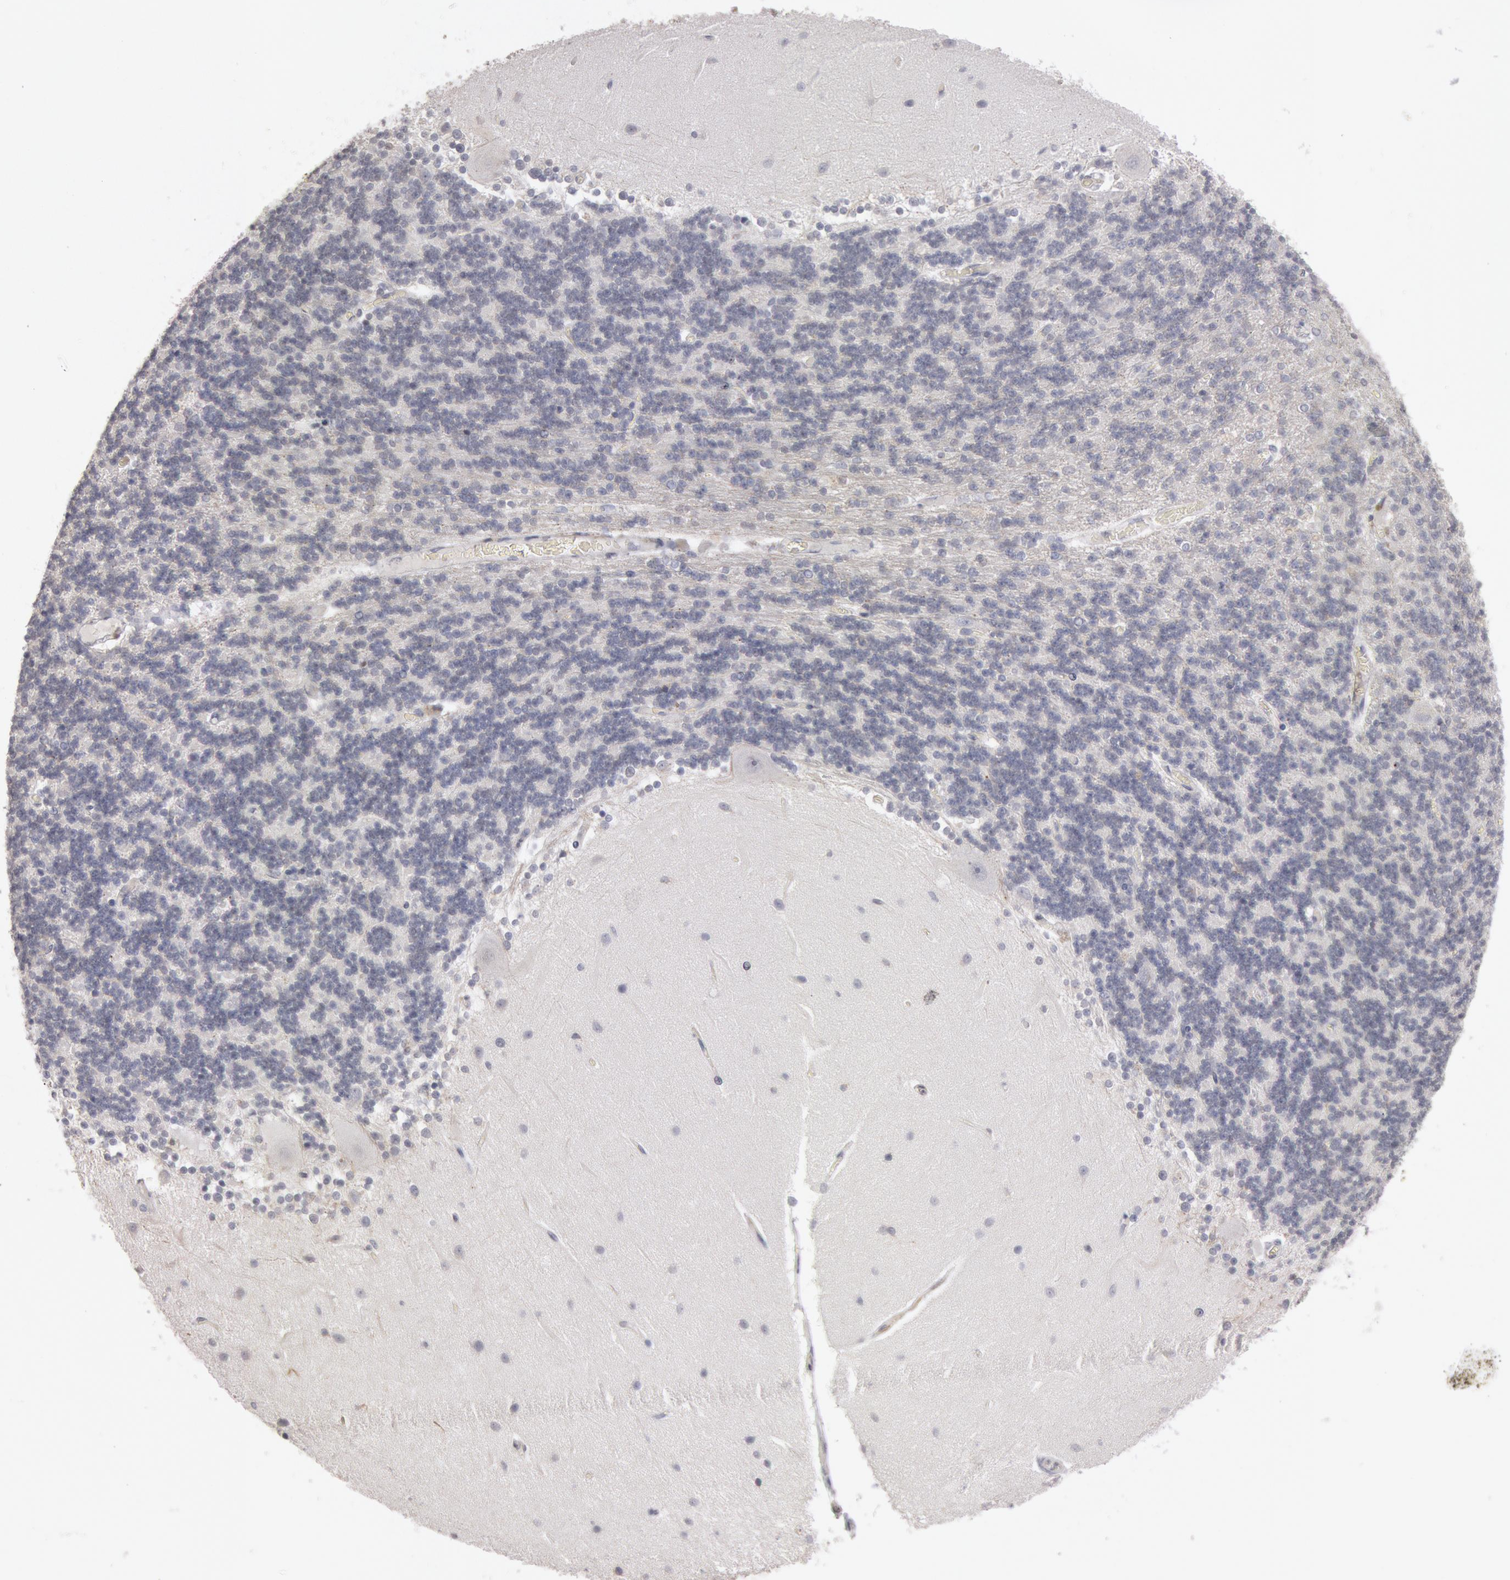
{"staining": {"intensity": "negative", "quantity": "none", "location": "none"}, "tissue": "cerebellum", "cell_type": "Cells in granular layer", "image_type": "normal", "snomed": [{"axis": "morphology", "description": "Normal tissue, NOS"}, {"axis": "topography", "description": "Cerebellum"}], "caption": "A high-resolution image shows immunohistochemistry staining of benign cerebellum, which reveals no significant positivity in cells in granular layer. (DAB (3,3'-diaminobenzidine) immunohistochemistry, high magnification).", "gene": "WDHD1", "patient": {"sex": "female", "age": 54}}